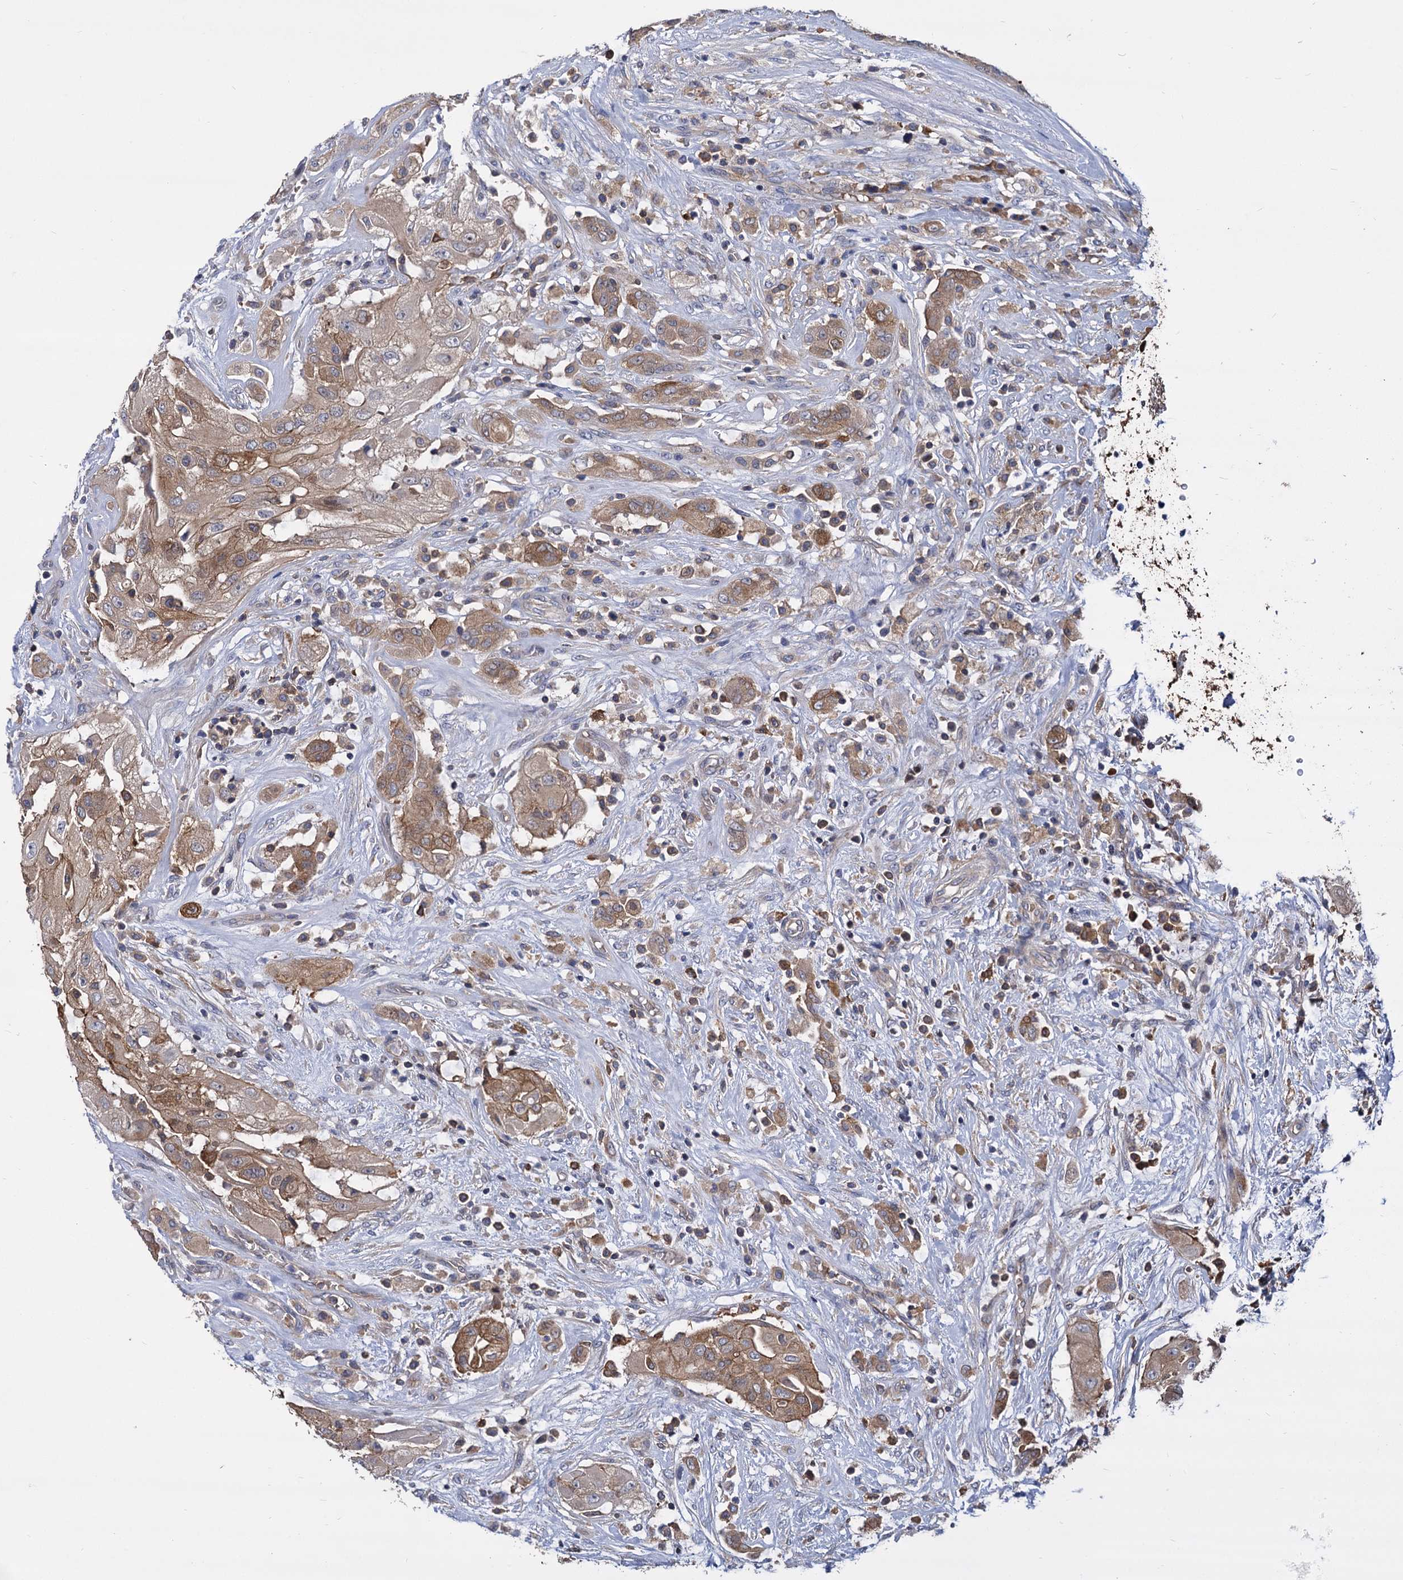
{"staining": {"intensity": "moderate", "quantity": ">75%", "location": "cytoplasmic/membranous"}, "tissue": "thyroid cancer", "cell_type": "Tumor cells", "image_type": "cancer", "snomed": [{"axis": "morphology", "description": "Papillary adenocarcinoma, NOS"}, {"axis": "topography", "description": "Thyroid gland"}], "caption": "Immunohistochemistry (IHC) of human papillary adenocarcinoma (thyroid) exhibits medium levels of moderate cytoplasmic/membranous staining in about >75% of tumor cells.", "gene": "GCLC", "patient": {"sex": "female", "age": 59}}